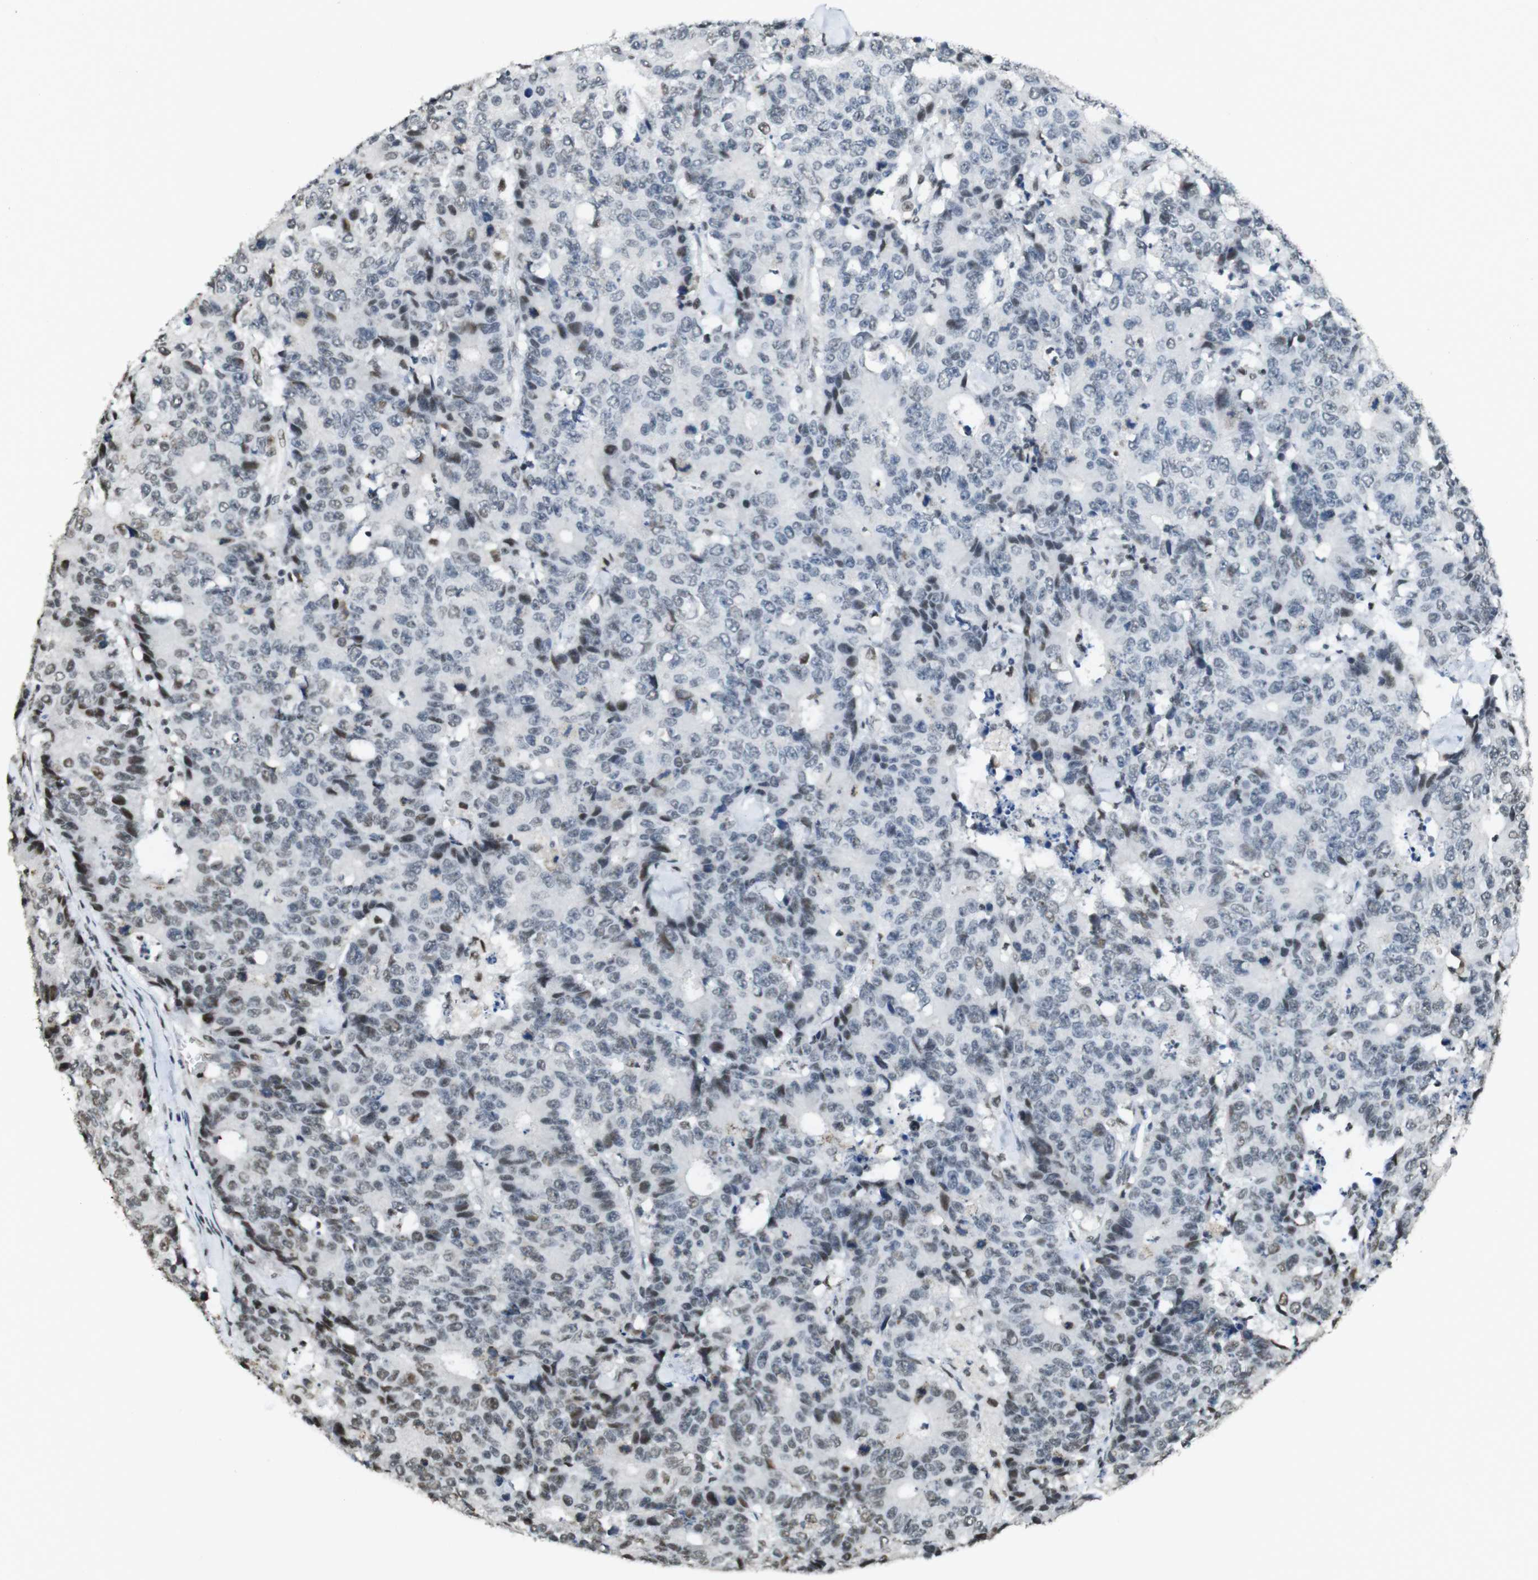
{"staining": {"intensity": "weak", "quantity": "<25%", "location": "nuclear"}, "tissue": "colorectal cancer", "cell_type": "Tumor cells", "image_type": "cancer", "snomed": [{"axis": "morphology", "description": "Adenocarcinoma, NOS"}, {"axis": "topography", "description": "Colon"}], "caption": "High power microscopy histopathology image of an immunohistochemistry (IHC) micrograph of colorectal adenocarcinoma, revealing no significant positivity in tumor cells.", "gene": "CSNK2B", "patient": {"sex": "female", "age": 86}}